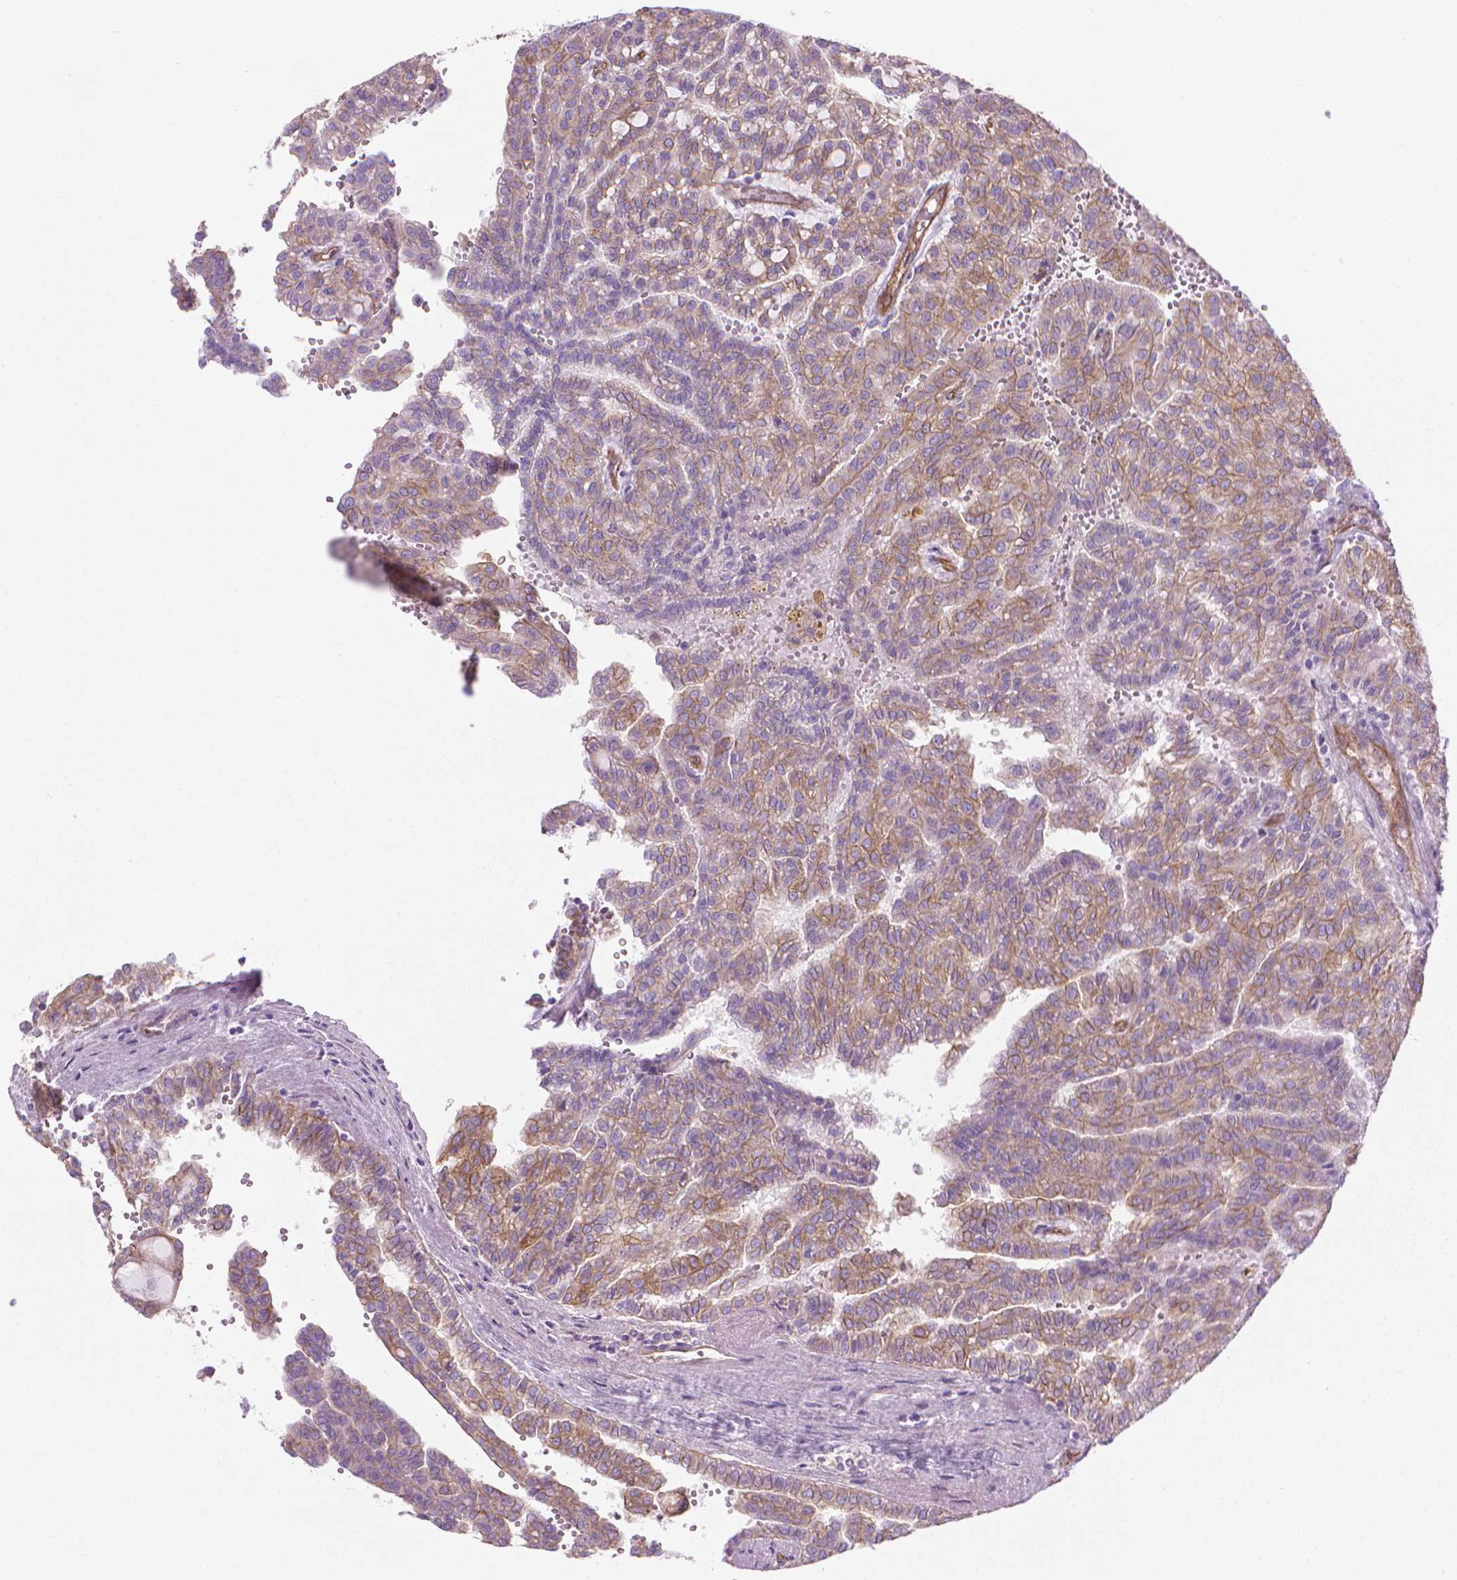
{"staining": {"intensity": "moderate", "quantity": ">75%", "location": "cytoplasmic/membranous"}, "tissue": "renal cancer", "cell_type": "Tumor cells", "image_type": "cancer", "snomed": [{"axis": "morphology", "description": "Adenocarcinoma, NOS"}, {"axis": "topography", "description": "Kidney"}], "caption": "A brown stain labels moderate cytoplasmic/membranous expression of a protein in renal adenocarcinoma tumor cells. (brown staining indicates protein expression, while blue staining denotes nuclei).", "gene": "TENT5A", "patient": {"sex": "male", "age": 63}}